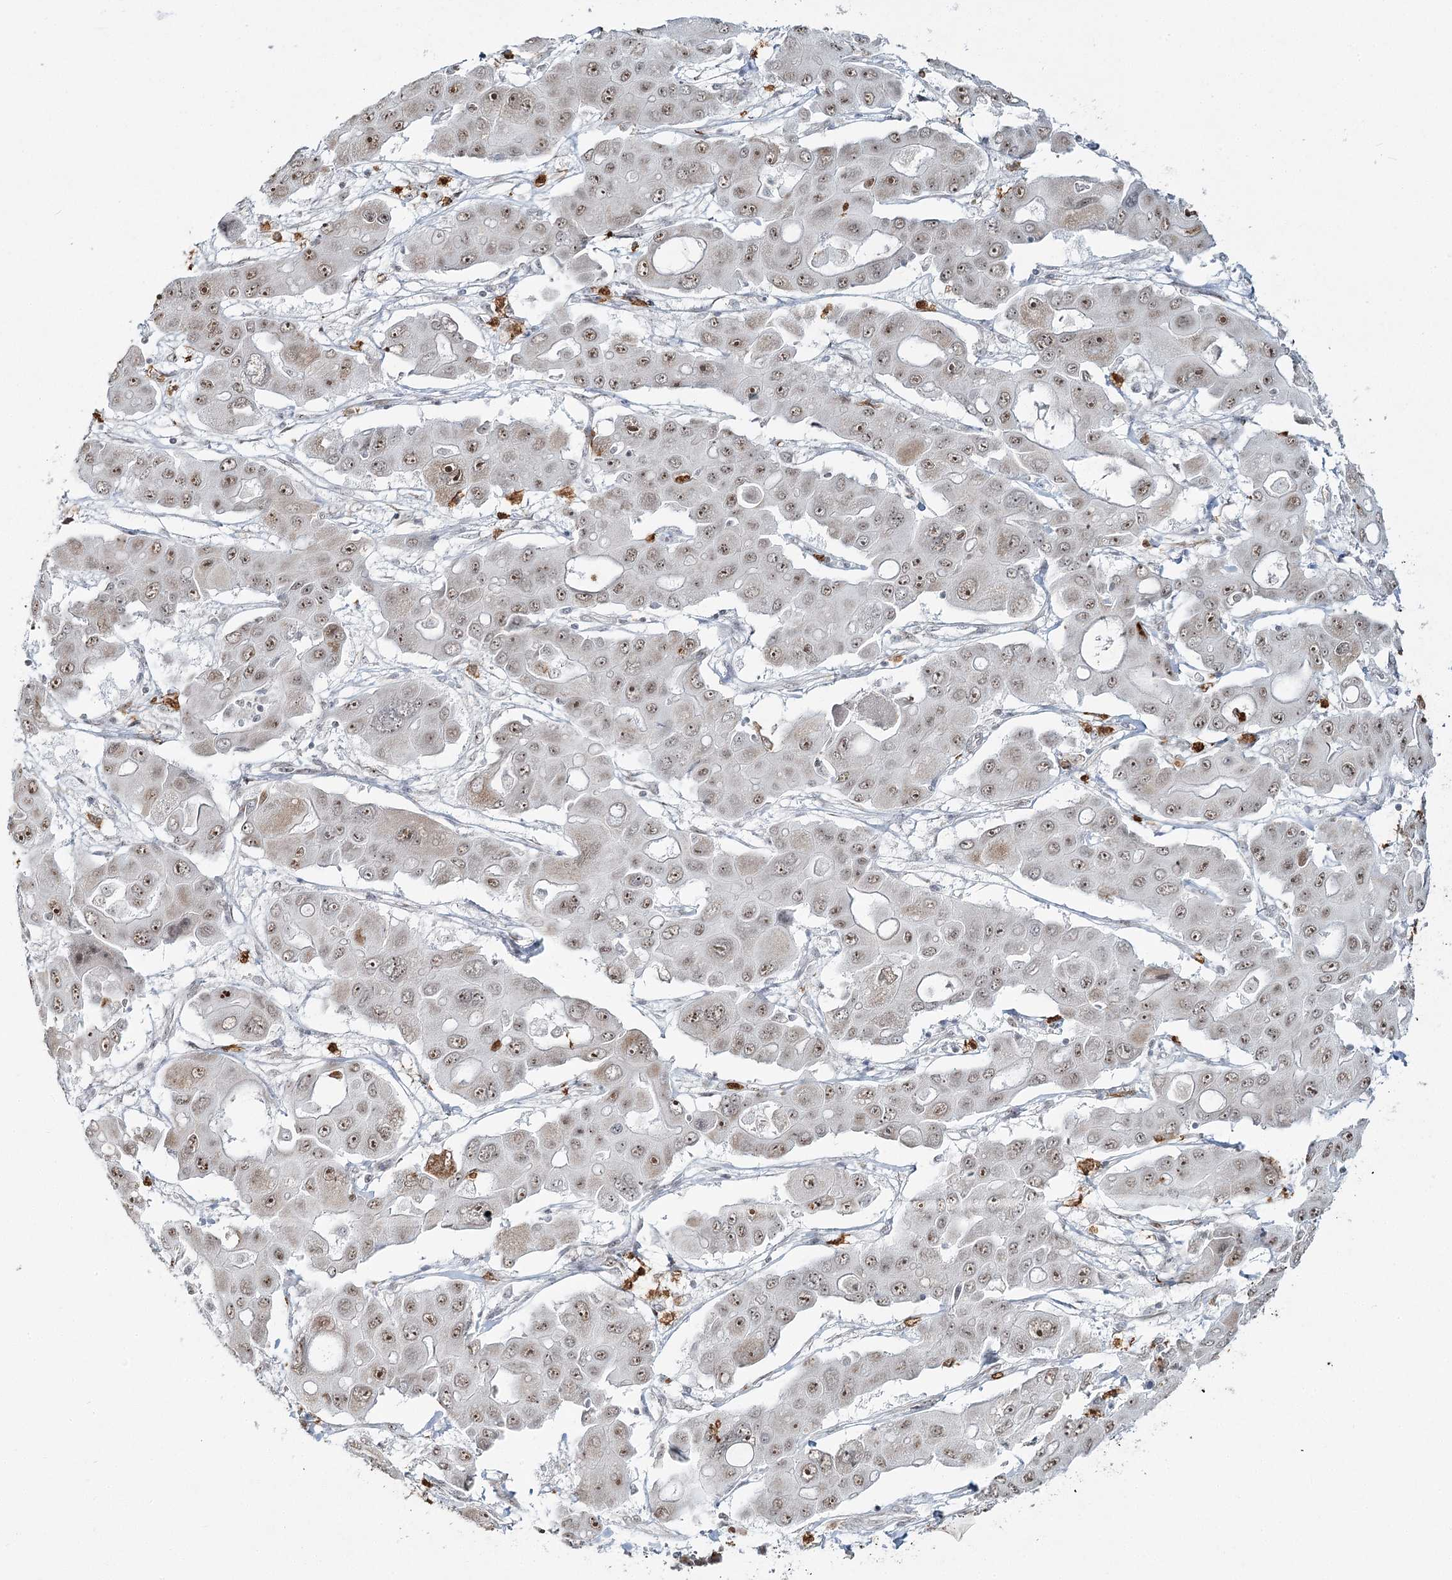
{"staining": {"intensity": "weak", "quantity": ">75%", "location": "nuclear"}, "tissue": "liver cancer", "cell_type": "Tumor cells", "image_type": "cancer", "snomed": [{"axis": "morphology", "description": "Cholangiocarcinoma"}, {"axis": "topography", "description": "Liver"}], "caption": "Immunohistochemical staining of human liver cholangiocarcinoma displays weak nuclear protein positivity in about >75% of tumor cells. (DAB IHC with brightfield microscopy, high magnification).", "gene": "ATAD1", "patient": {"sex": "male", "age": 67}}